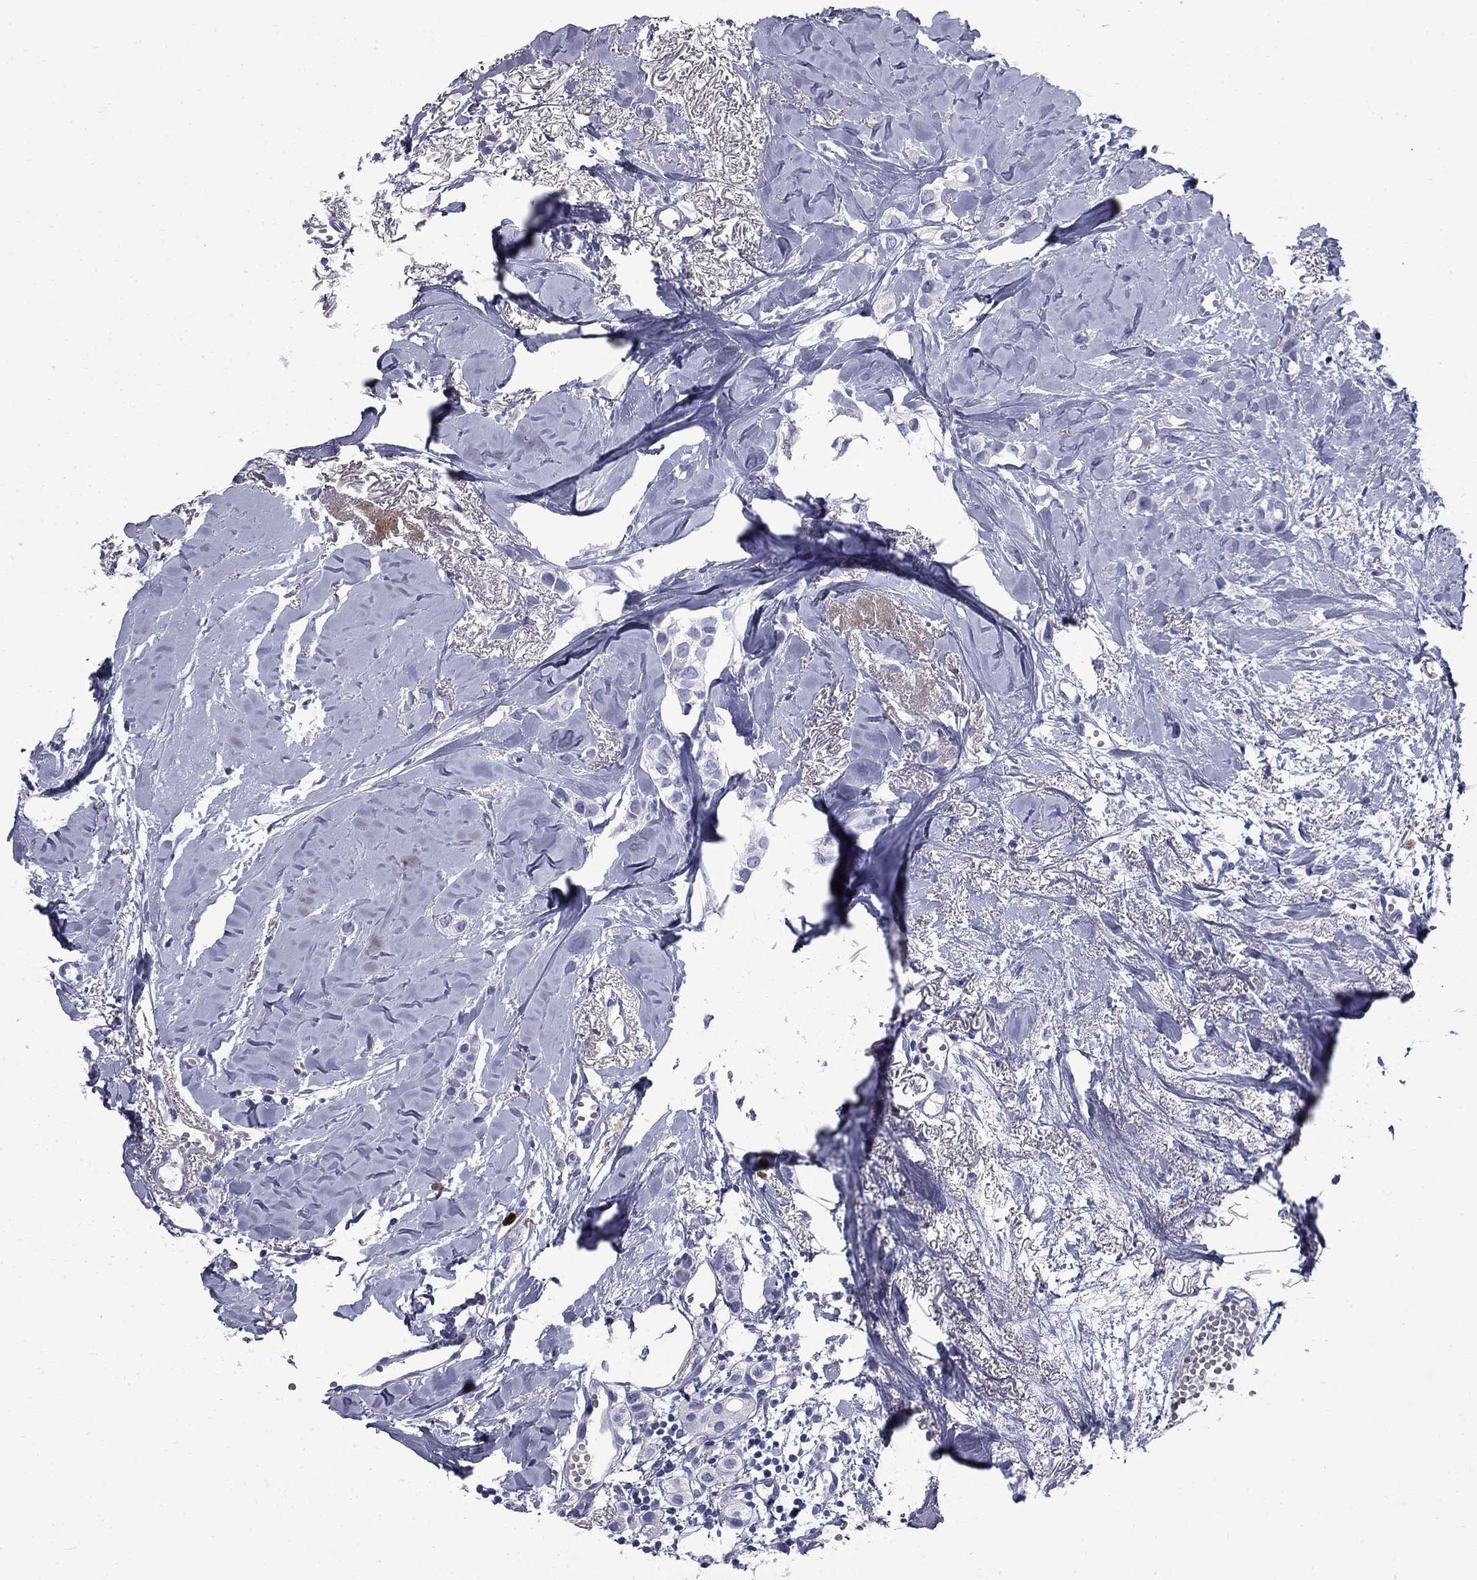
{"staining": {"intensity": "negative", "quantity": "none", "location": "none"}, "tissue": "breast cancer", "cell_type": "Tumor cells", "image_type": "cancer", "snomed": [{"axis": "morphology", "description": "Duct carcinoma"}, {"axis": "topography", "description": "Breast"}], "caption": "Immunohistochemistry (IHC) of breast infiltrating ductal carcinoma exhibits no expression in tumor cells.", "gene": "TRIM29", "patient": {"sex": "female", "age": 85}}